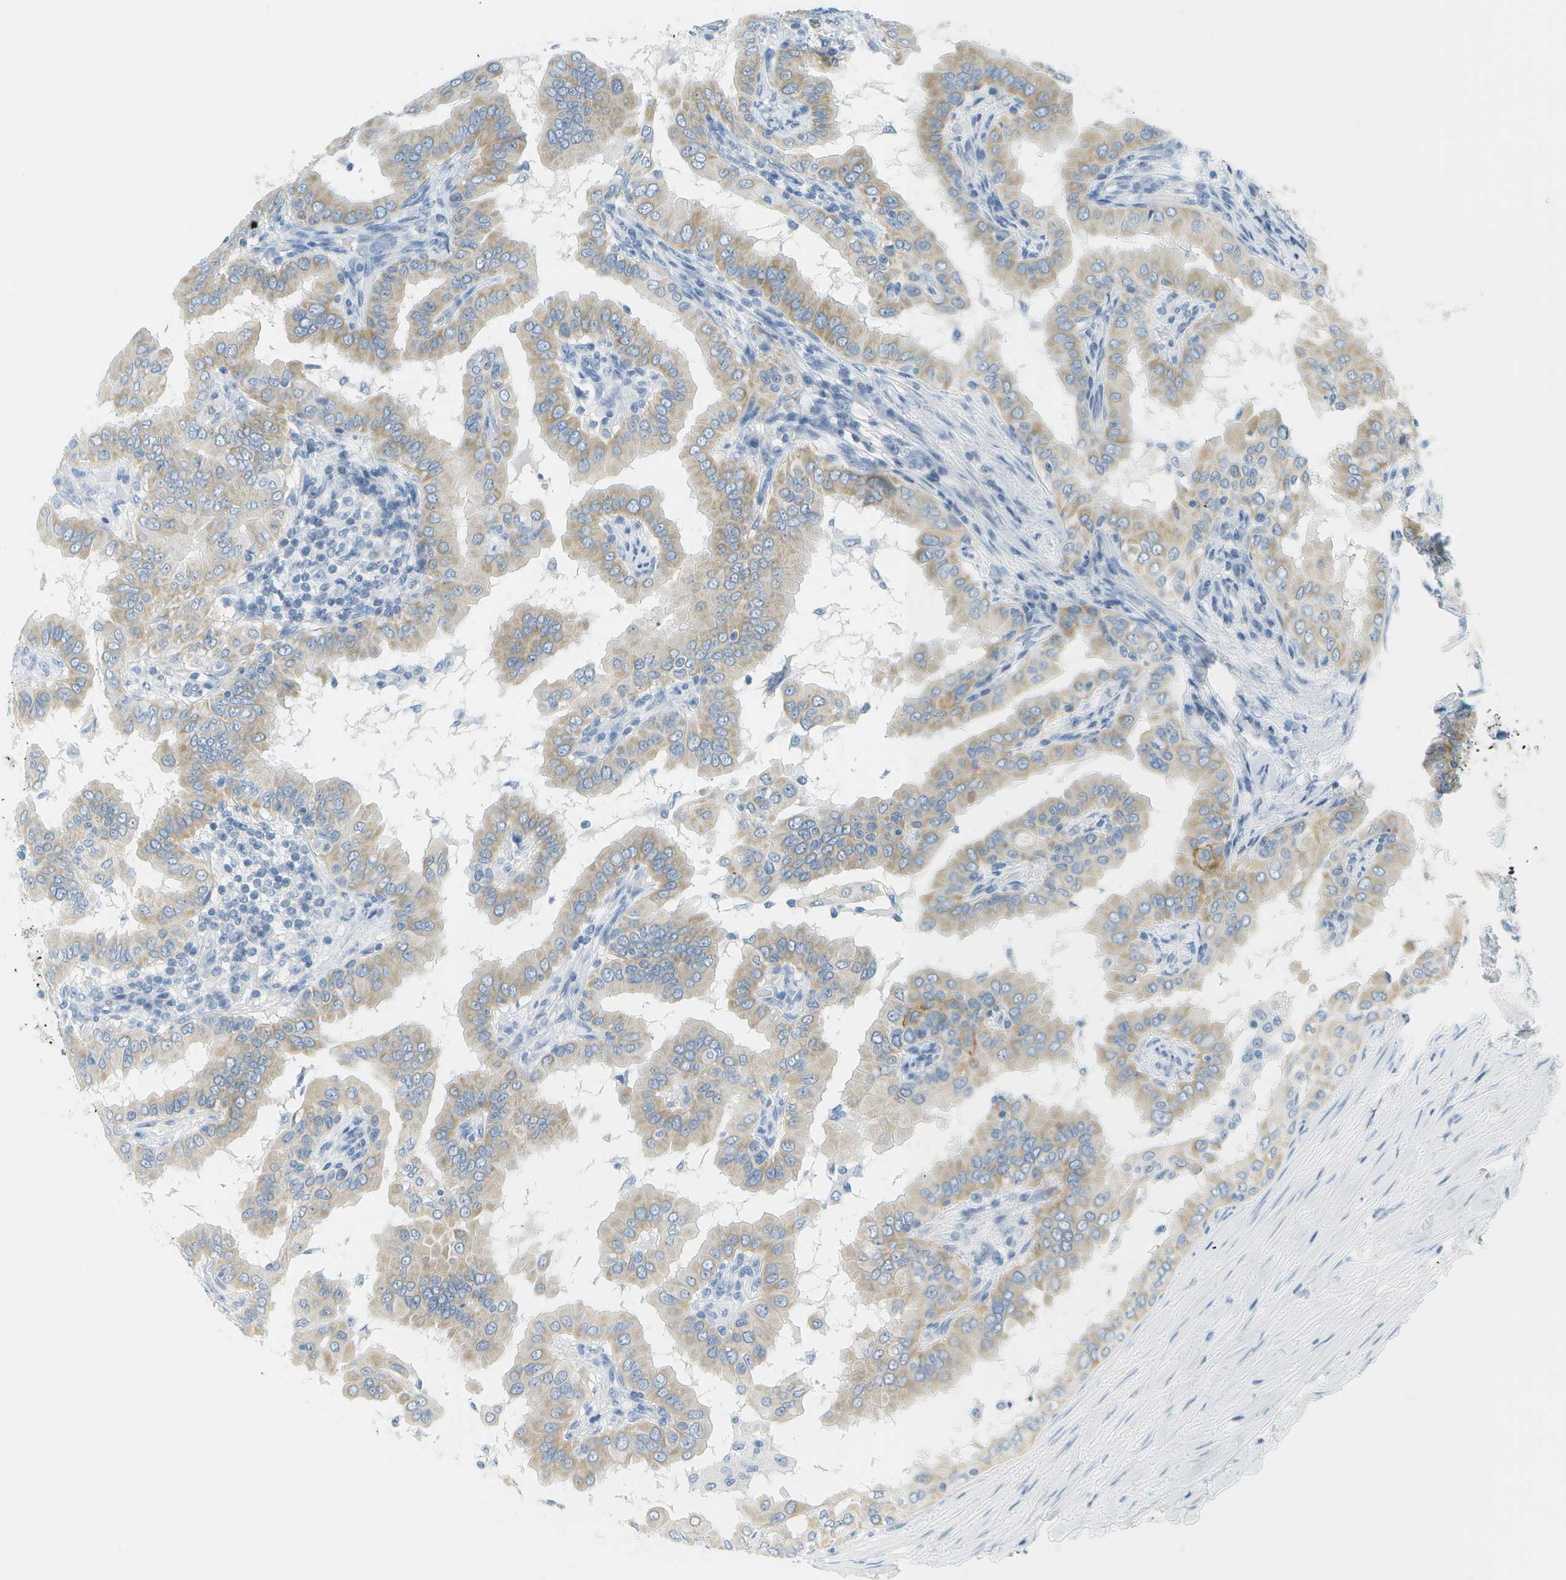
{"staining": {"intensity": "weak", "quantity": ">75%", "location": "cytoplasmic/membranous"}, "tissue": "thyroid cancer", "cell_type": "Tumor cells", "image_type": "cancer", "snomed": [{"axis": "morphology", "description": "Papillary adenocarcinoma, NOS"}, {"axis": "topography", "description": "Thyroid gland"}], "caption": "DAB immunohistochemical staining of human thyroid cancer exhibits weak cytoplasmic/membranous protein positivity in about >75% of tumor cells. (DAB (3,3'-diaminobenzidine) IHC with brightfield microscopy, high magnification).", "gene": "SMYD5", "patient": {"sex": "male", "age": 33}}